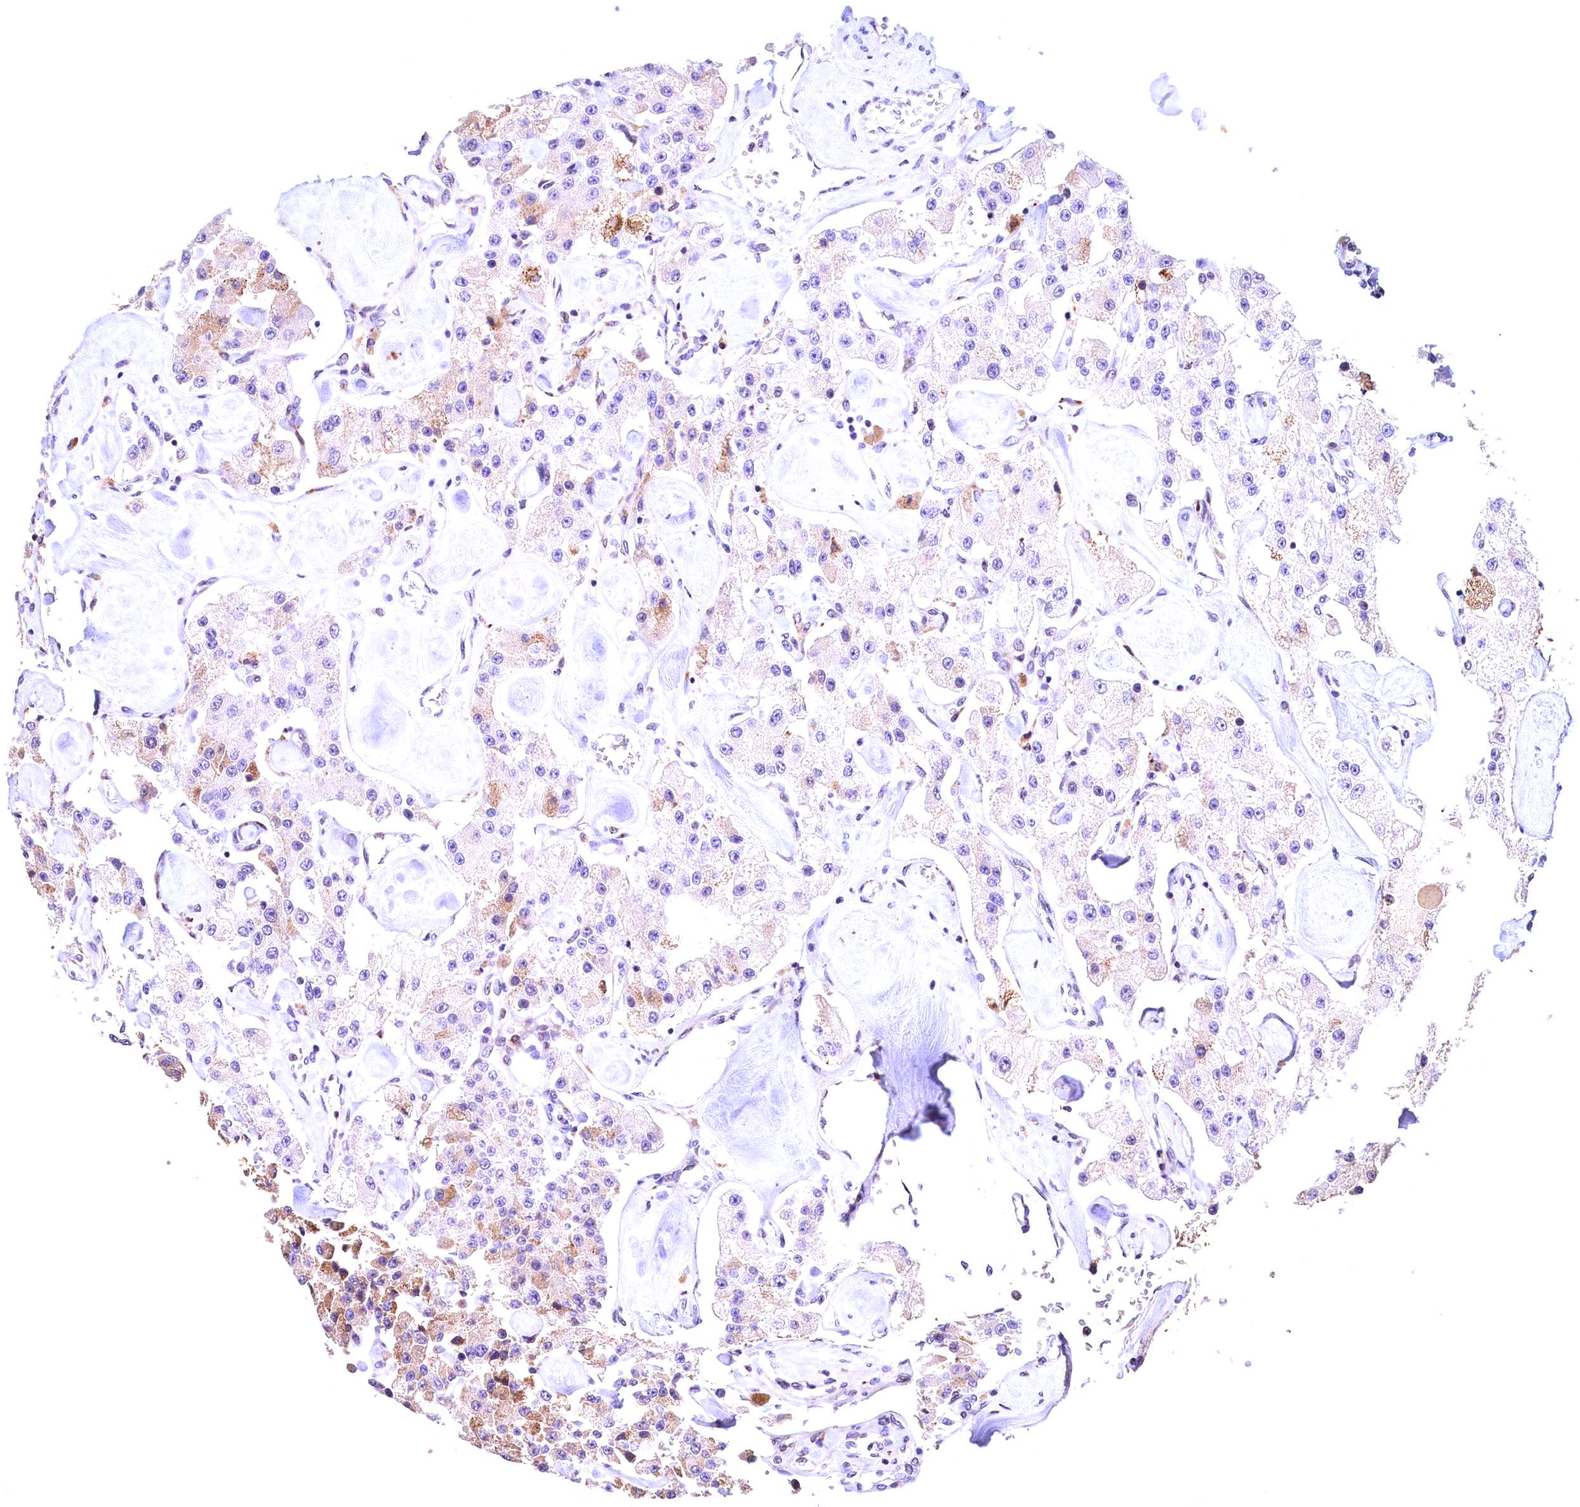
{"staining": {"intensity": "weak", "quantity": "<25%", "location": "cytoplasmic/membranous"}, "tissue": "carcinoid", "cell_type": "Tumor cells", "image_type": "cancer", "snomed": [{"axis": "morphology", "description": "Carcinoid, malignant, NOS"}, {"axis": "topography", "description": "Pancreas"}], "caption": "Immunohistochemical staining of human malignant carcinoid shows no significant expression in tumor cells.", "gene": "FBXO45", "patient": {"sex": "male", "age": 41}}